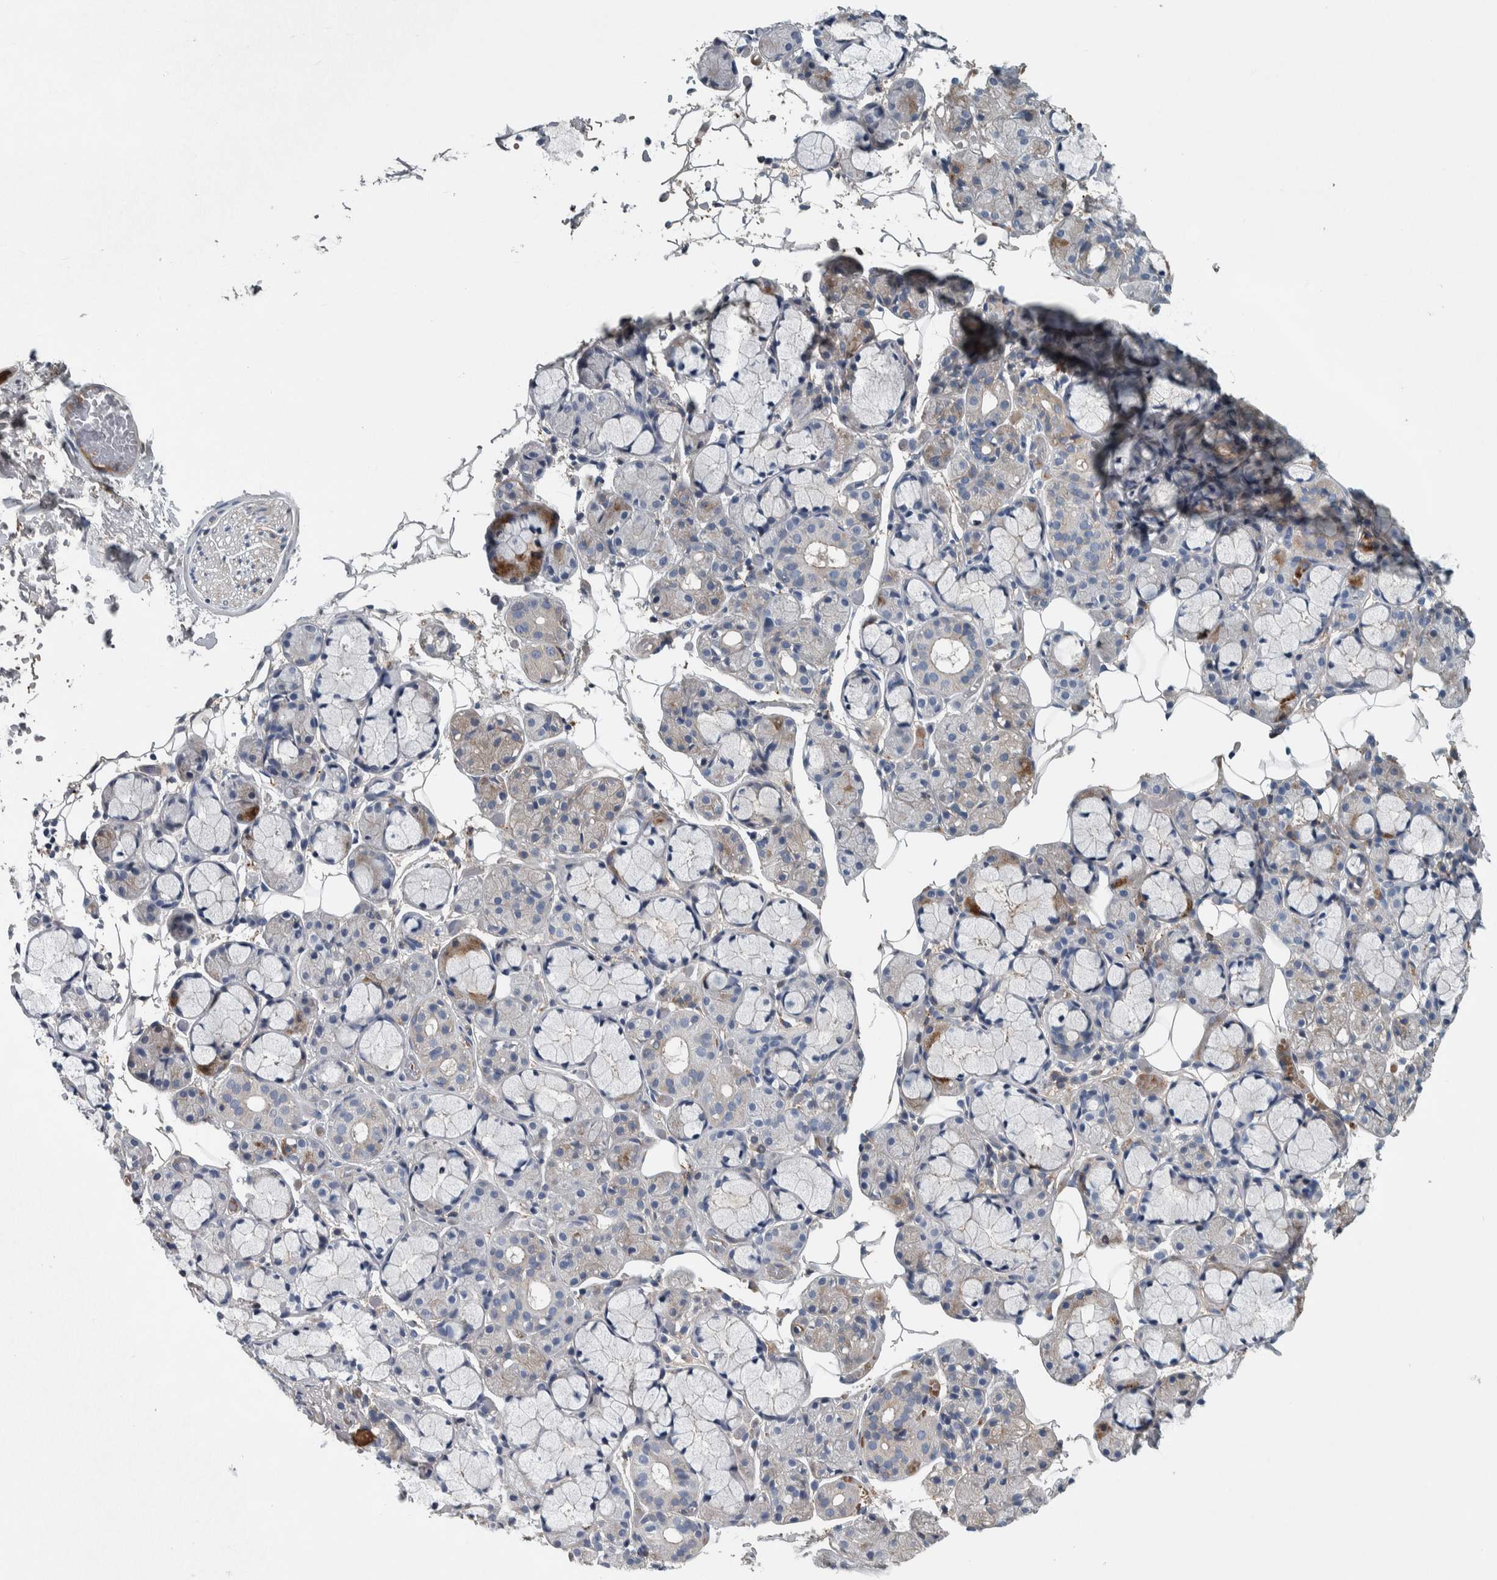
{"staining": {"intensity": "moderate", "quantity": "<25%", "location": "cytoplasmic/membranous"}, "tissue": "salivary gland", "cell_type": "Glandular cells", "image_type": "normal", "snomed": [{"axis": "morphology", "description": "Normal tissue, NOS"}, {"axis": "topography", "description": "Salivary gland"}], "caption": "Immunohistochemistry photomicrograph of unremarkable human salivary gland stained for a protein (brown), which reveals low levels of moderate cytoplasmic/membranous expression in about <25% of glandular cells.", "gene": "SERPINC1", "patient": {"sex": "male", "age": 63}}